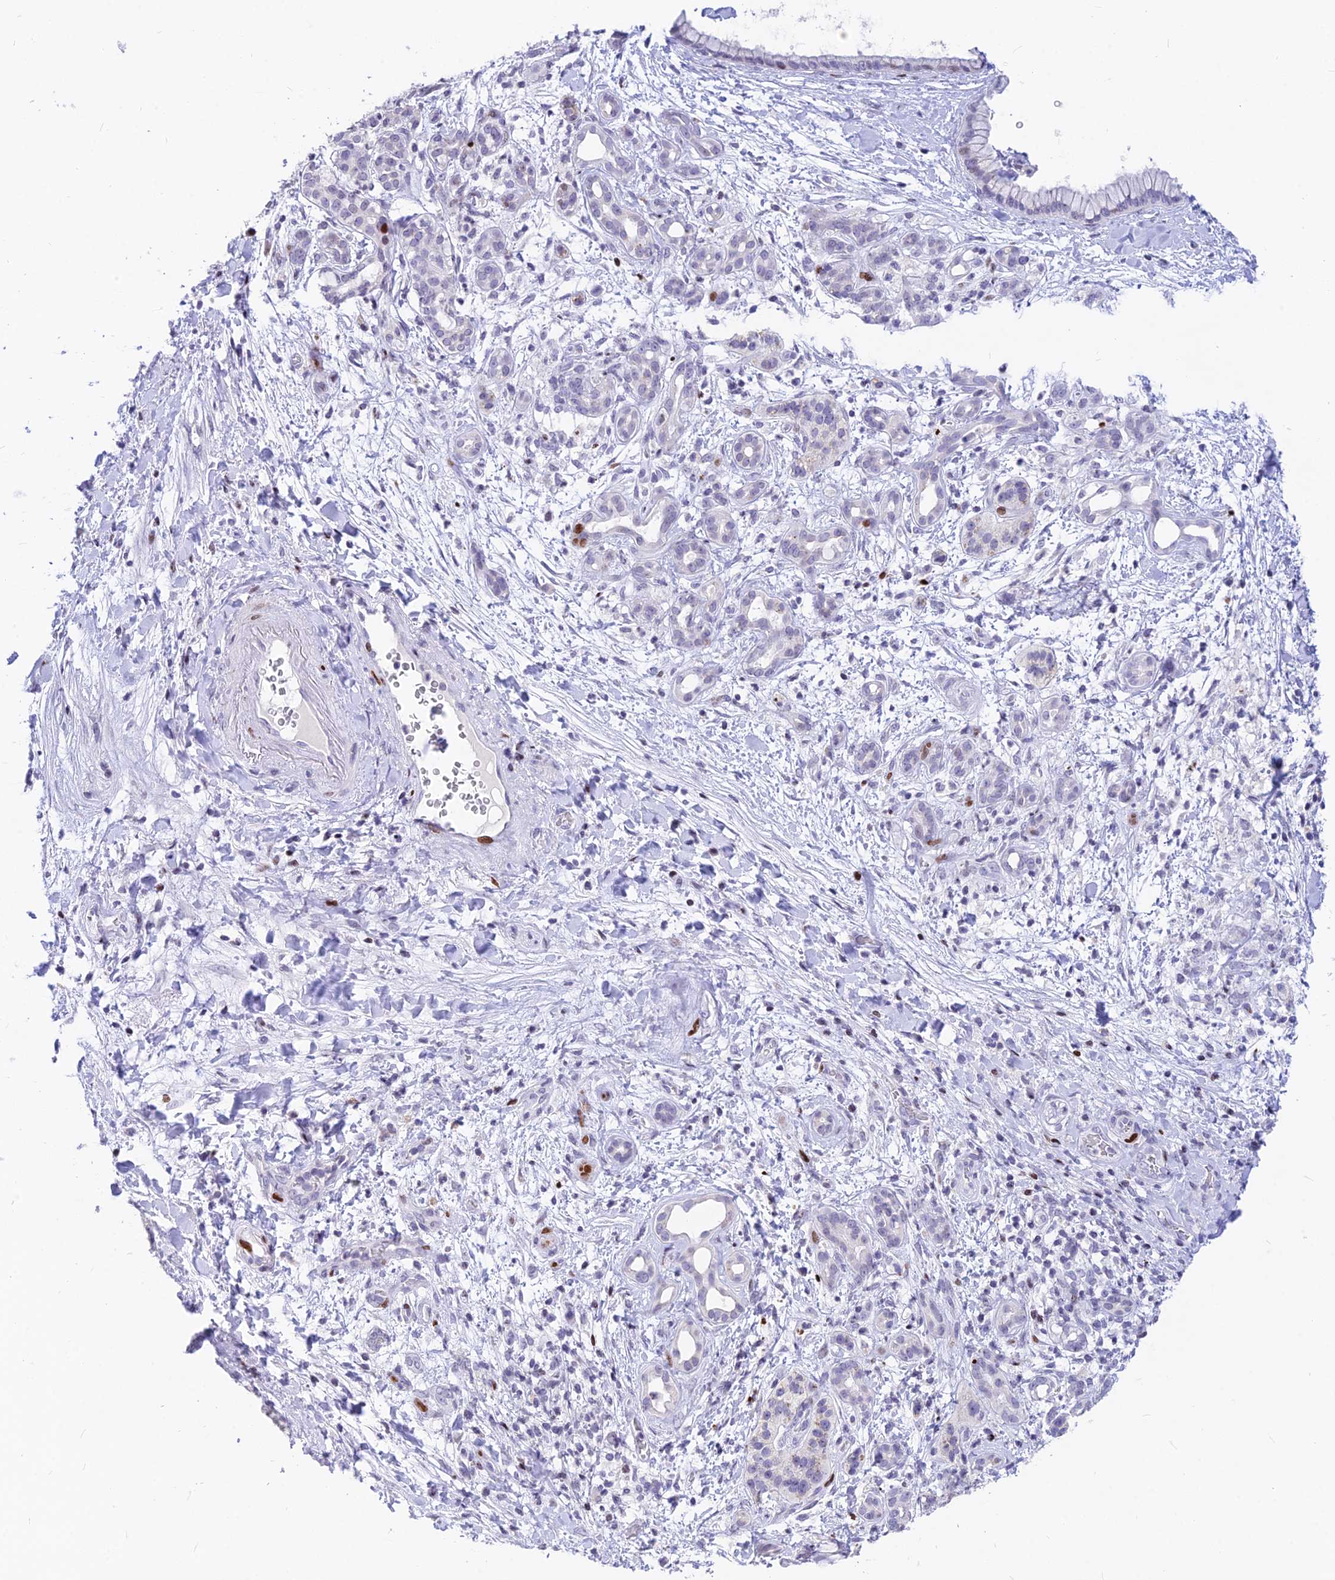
{"staining": {"intensity": "moderate", "quantity": "<25%", "location": "nuclear"}, "tissue": "pancreatic cancer", "cell_type": "Tumor cells", "image_type": "cancer", "snomed": [{"axis": "morphology", "description": "Adenocarcinoma, NOS"}, {"axis": "topography", "description": "Pancreas"}], "caption": "Immunohistochemical staining of human pancreatic cancer displays low levels of moderate nuclear protein staining in approximately <25% of tumor cells.", "gene": "PRPS1", "patient": {"sex": "female", "age": 78}}